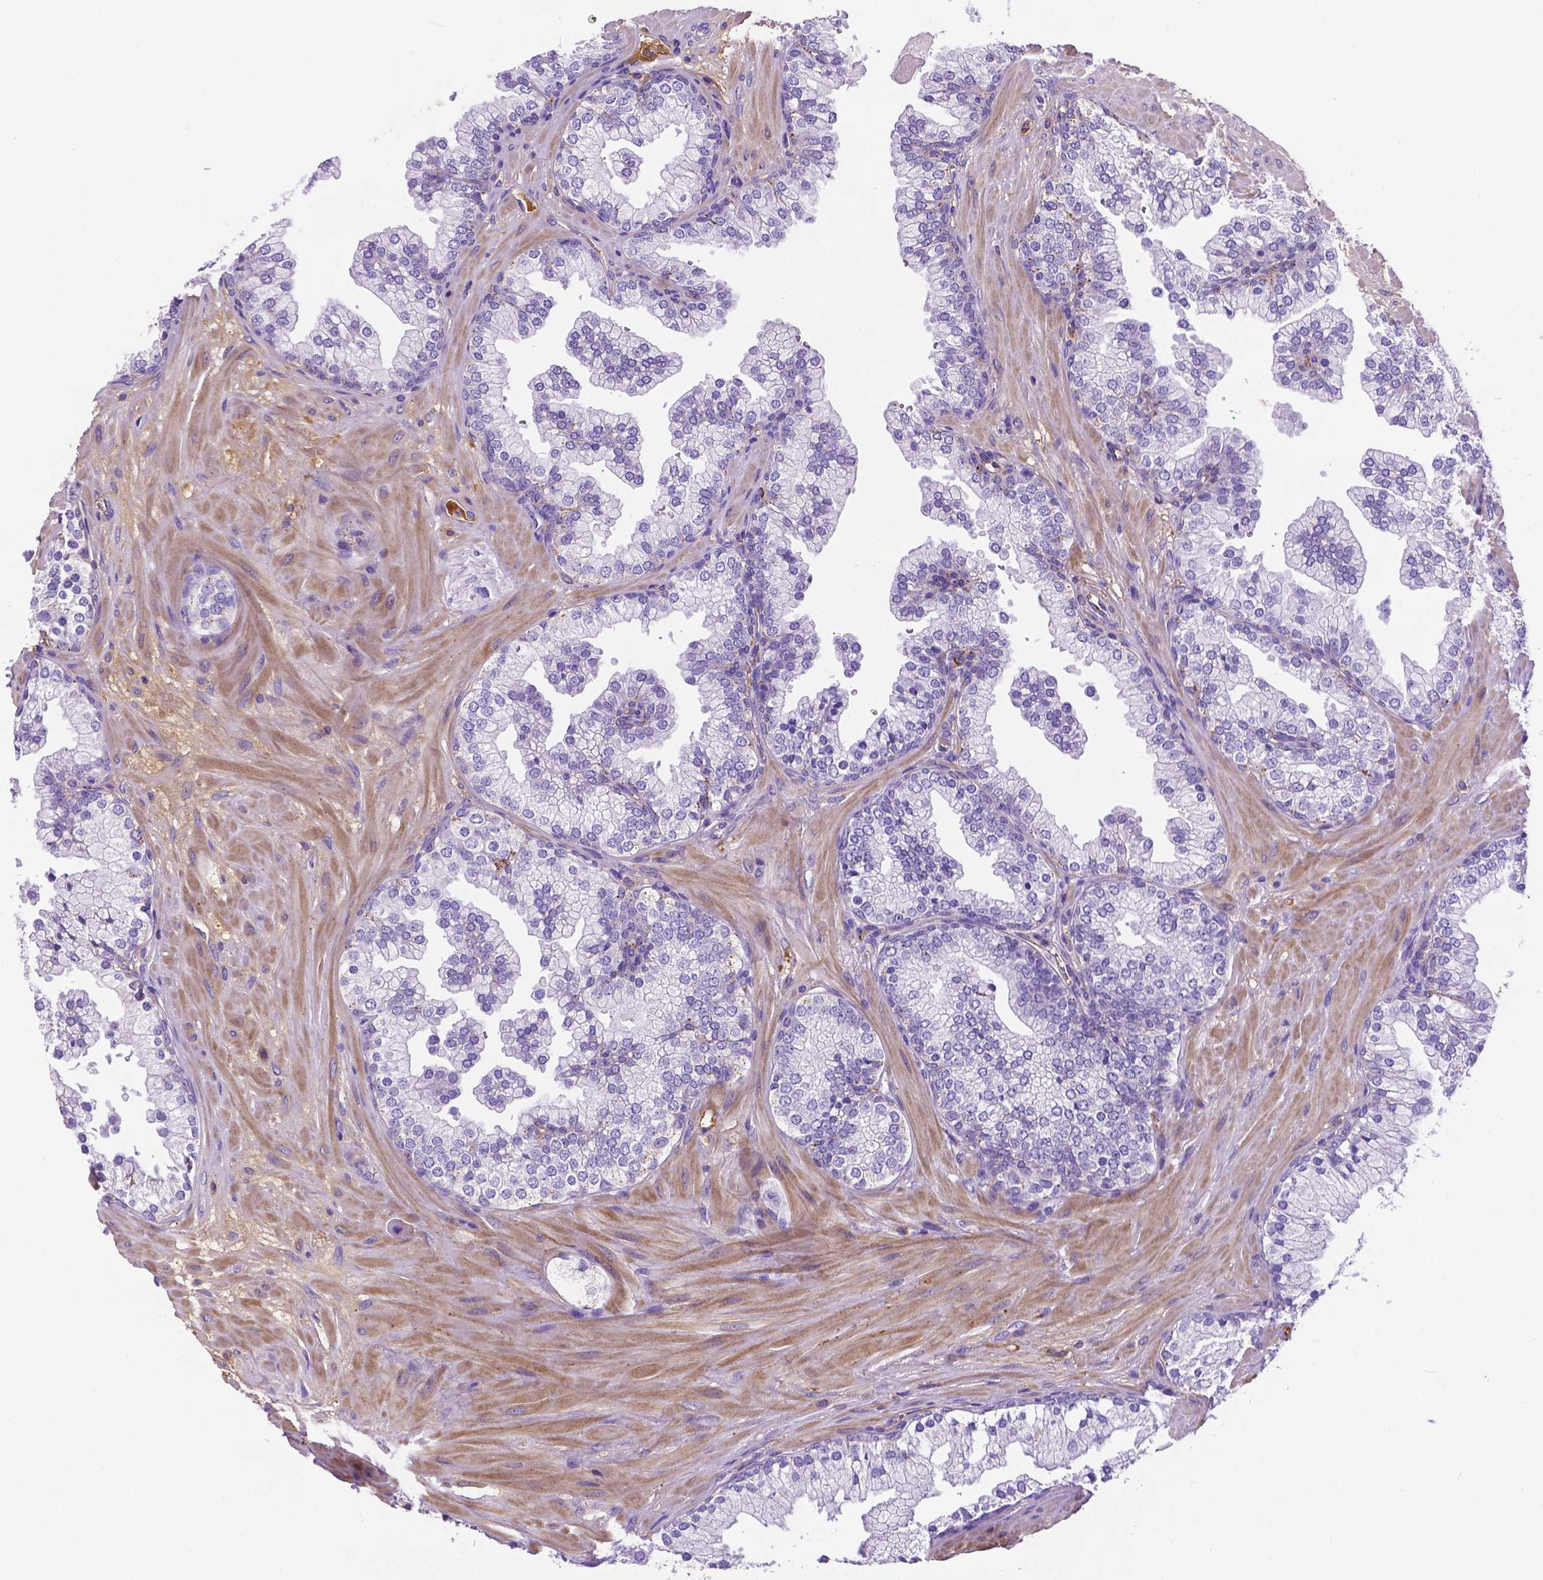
{"staining": {"intensity": "negative", "quantity": "none", "location": "none"}, "tissue": "prostate", "cell_type": "Glandular cells", "image_type": "normal", "snomed": [{"axis": "morphology", "description": "Normal tissue, NOS"}, {"axis": "topography", "description": "Prostate"}, {"axis": "topography", "description": "Peripheral nerve tissue"}], "caption": "This is an immunohistochemistry photomicrograph of benign human prostate. There is no positivity in glandular cells.", "gene": "APOE", "patient": {"sex": "male", "age": 61}}